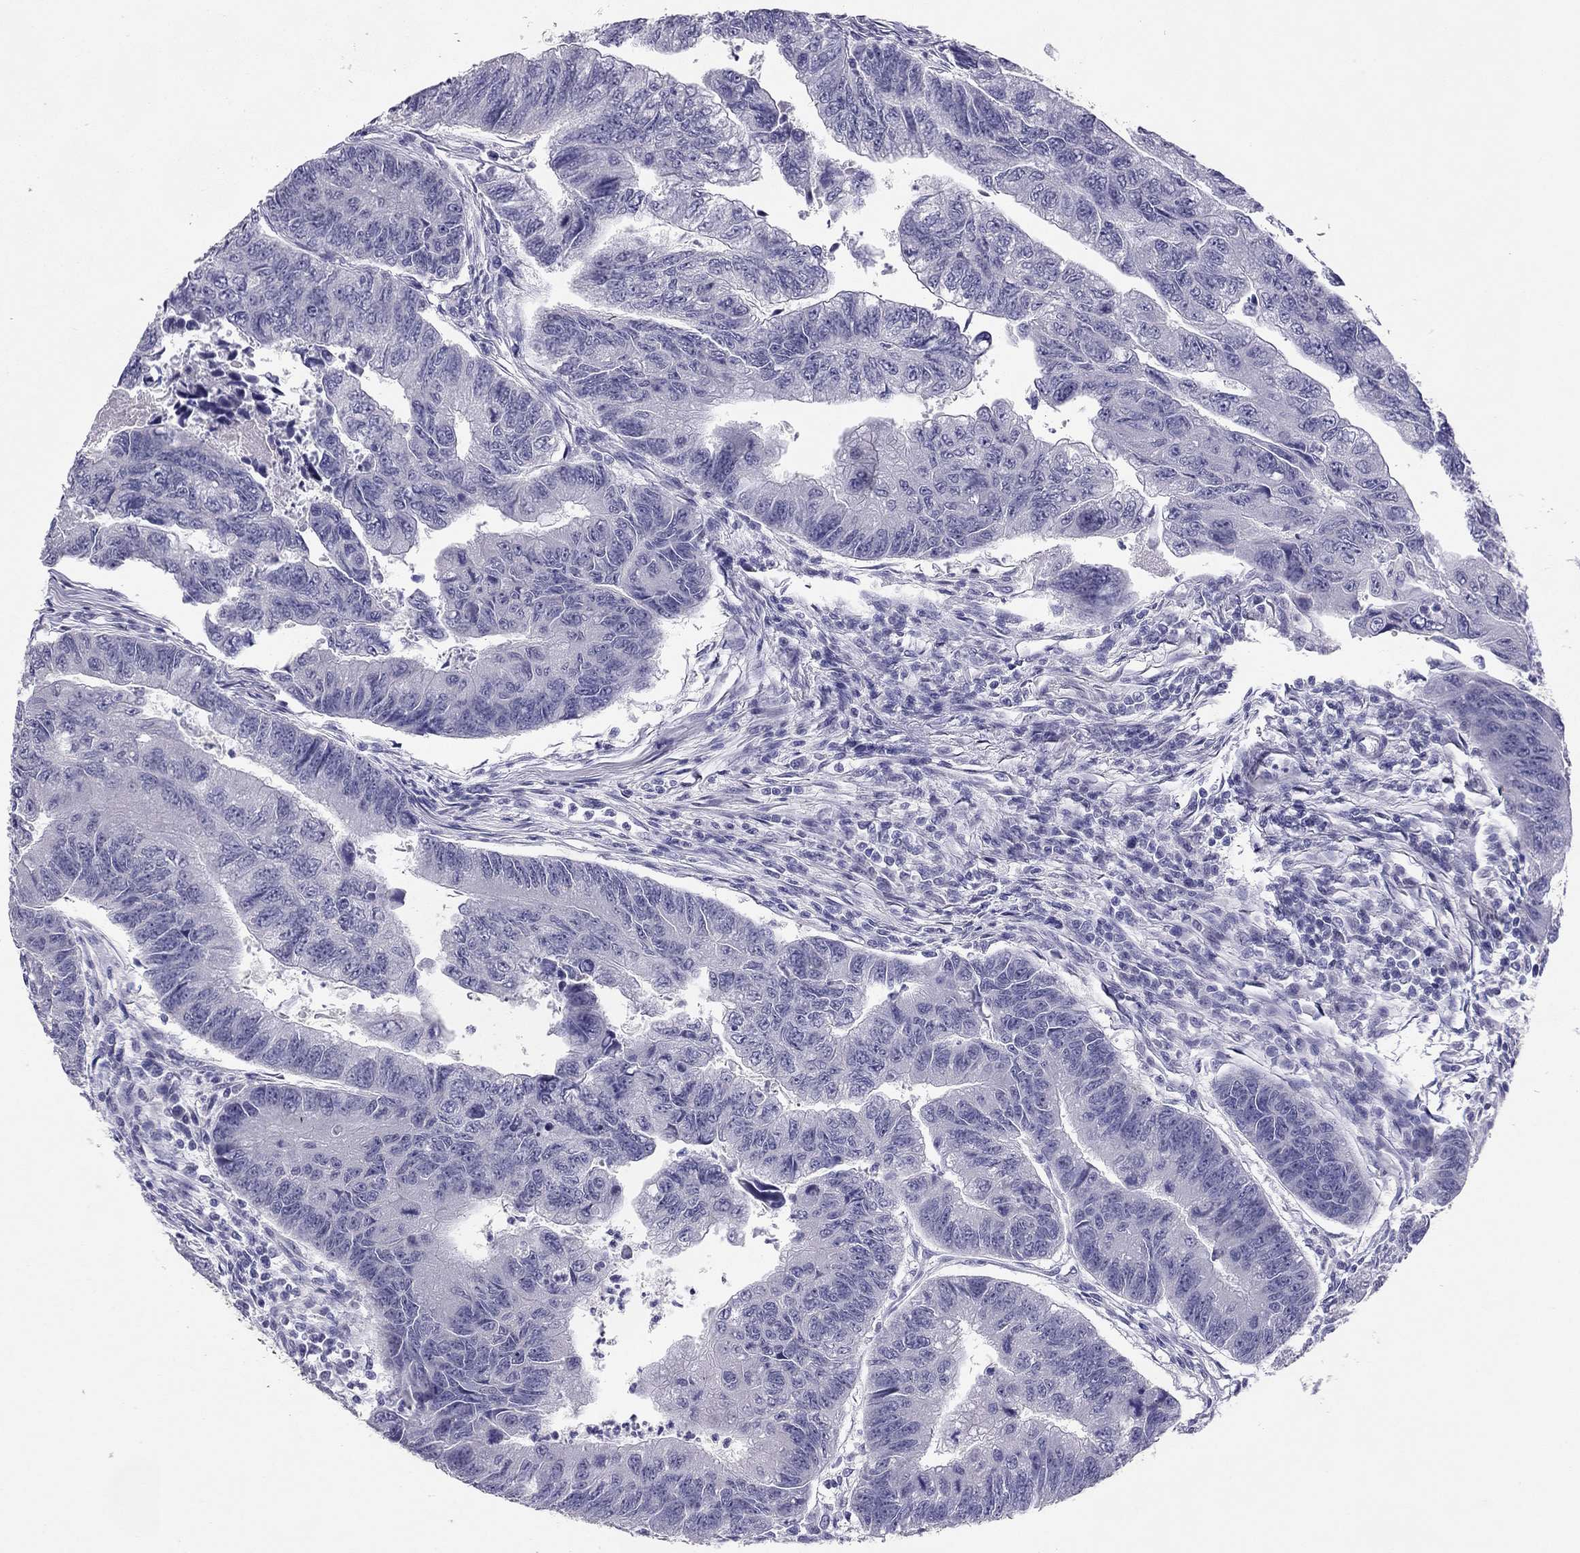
{"staining": {"intensity": "negative", "quantity": "none", "location": "none"}, "tissue": "colorectal cancer", "cell_type": "Tumor cells", "image_type": "cancer", "snomed": [{"axis": "morphology", "description": "Adenocarcinoma, NOS"}, {"axis": "topography", "description": "Colon"}], "caption": "A photomicrograph of human adenocarcinoma (colorectal) is negative for staining in tumor cells. (Stains: DAB (3,3'-diaminobenzidine) IHC with hematoxylin counter stain, Microscopy: brightfield microscopy at high magnification).", "gene": "RHO", "patient": {"sex": "female", "age": 65}}